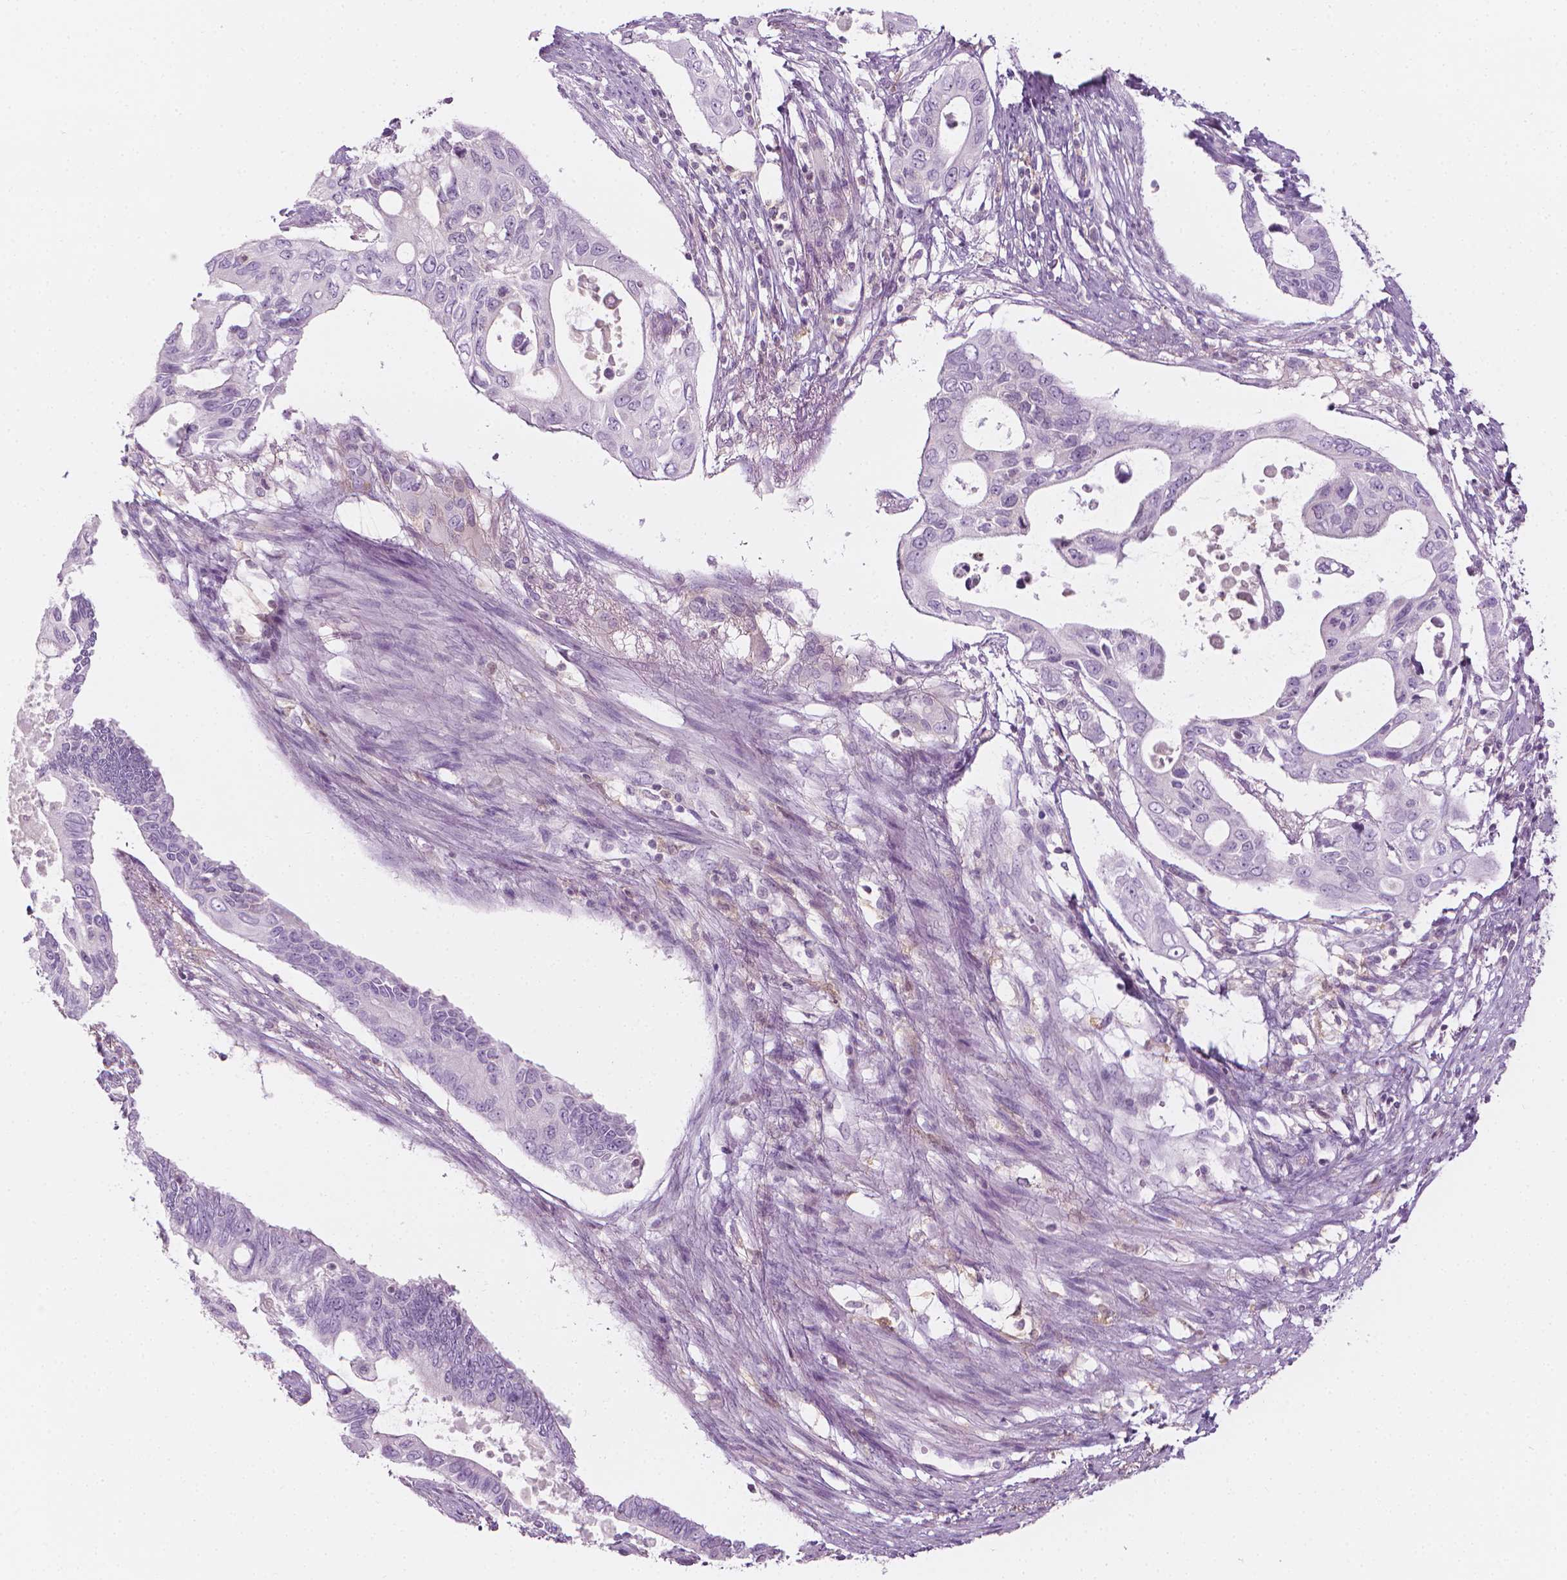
{"staining": {"intensity": "negative", "quantity": "none", "location": "none"}, "tissue": "pancreatic cancer", "cell_type": "Tumor cells", "image_type": "cancer", "snomed": [{"axis": "morphology", "description": "Adenocarcinoma, NOS"}, {"axis": "topography", "description": "Pancreas"}], "caption": "The photomicrograph displays no significant positivity in tumor cells of adenocarcinoma (pancreatic).", "gene": "SHMT1", "patient": {"sex": "female", "age": 63}}